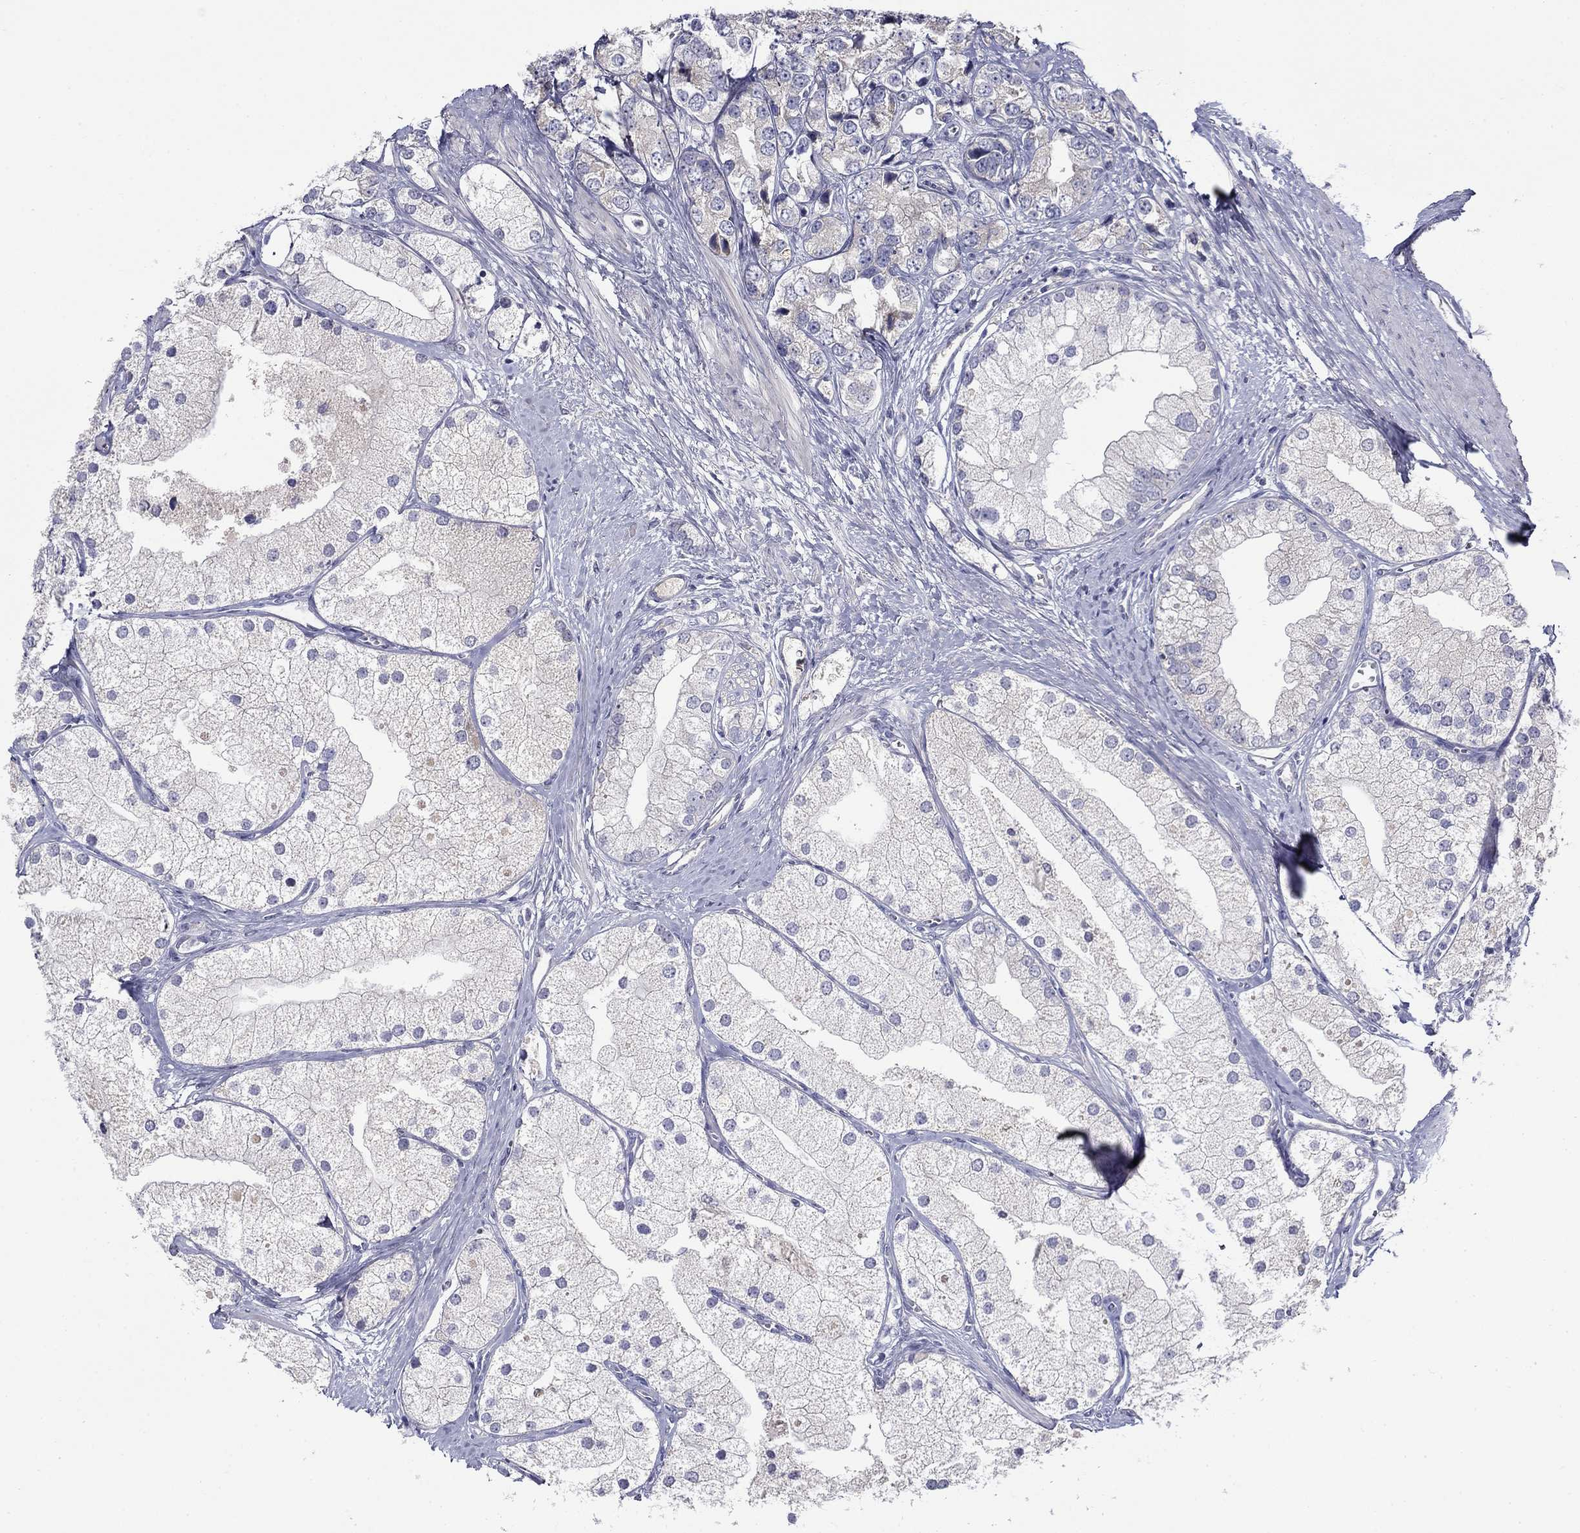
{"staining": {"intensity": "negative", "quantity": "none", "location": "none"}, "tissue": "prostate cancer", "cell_type": "Tumor cells", "image_type": "cancer", "snomed": [{"axis": "morphology", "description": "Adenocarcinoma, NOS"}, {"axis": "topography", "description": "Prostate and seminal vesicle, NOS"}, {"axis": "topography", "description": "Prostate"}], "caption": "This photomicrograph is of prostate cancer (adenocarcinoma) stained with immunohistochemistry to label a protein in brown with the nuclei are counter-stained blue. There is no staining in tumor cells.", "gene": "SPATA7", "patient": {"sex": "male", "age": 79}}